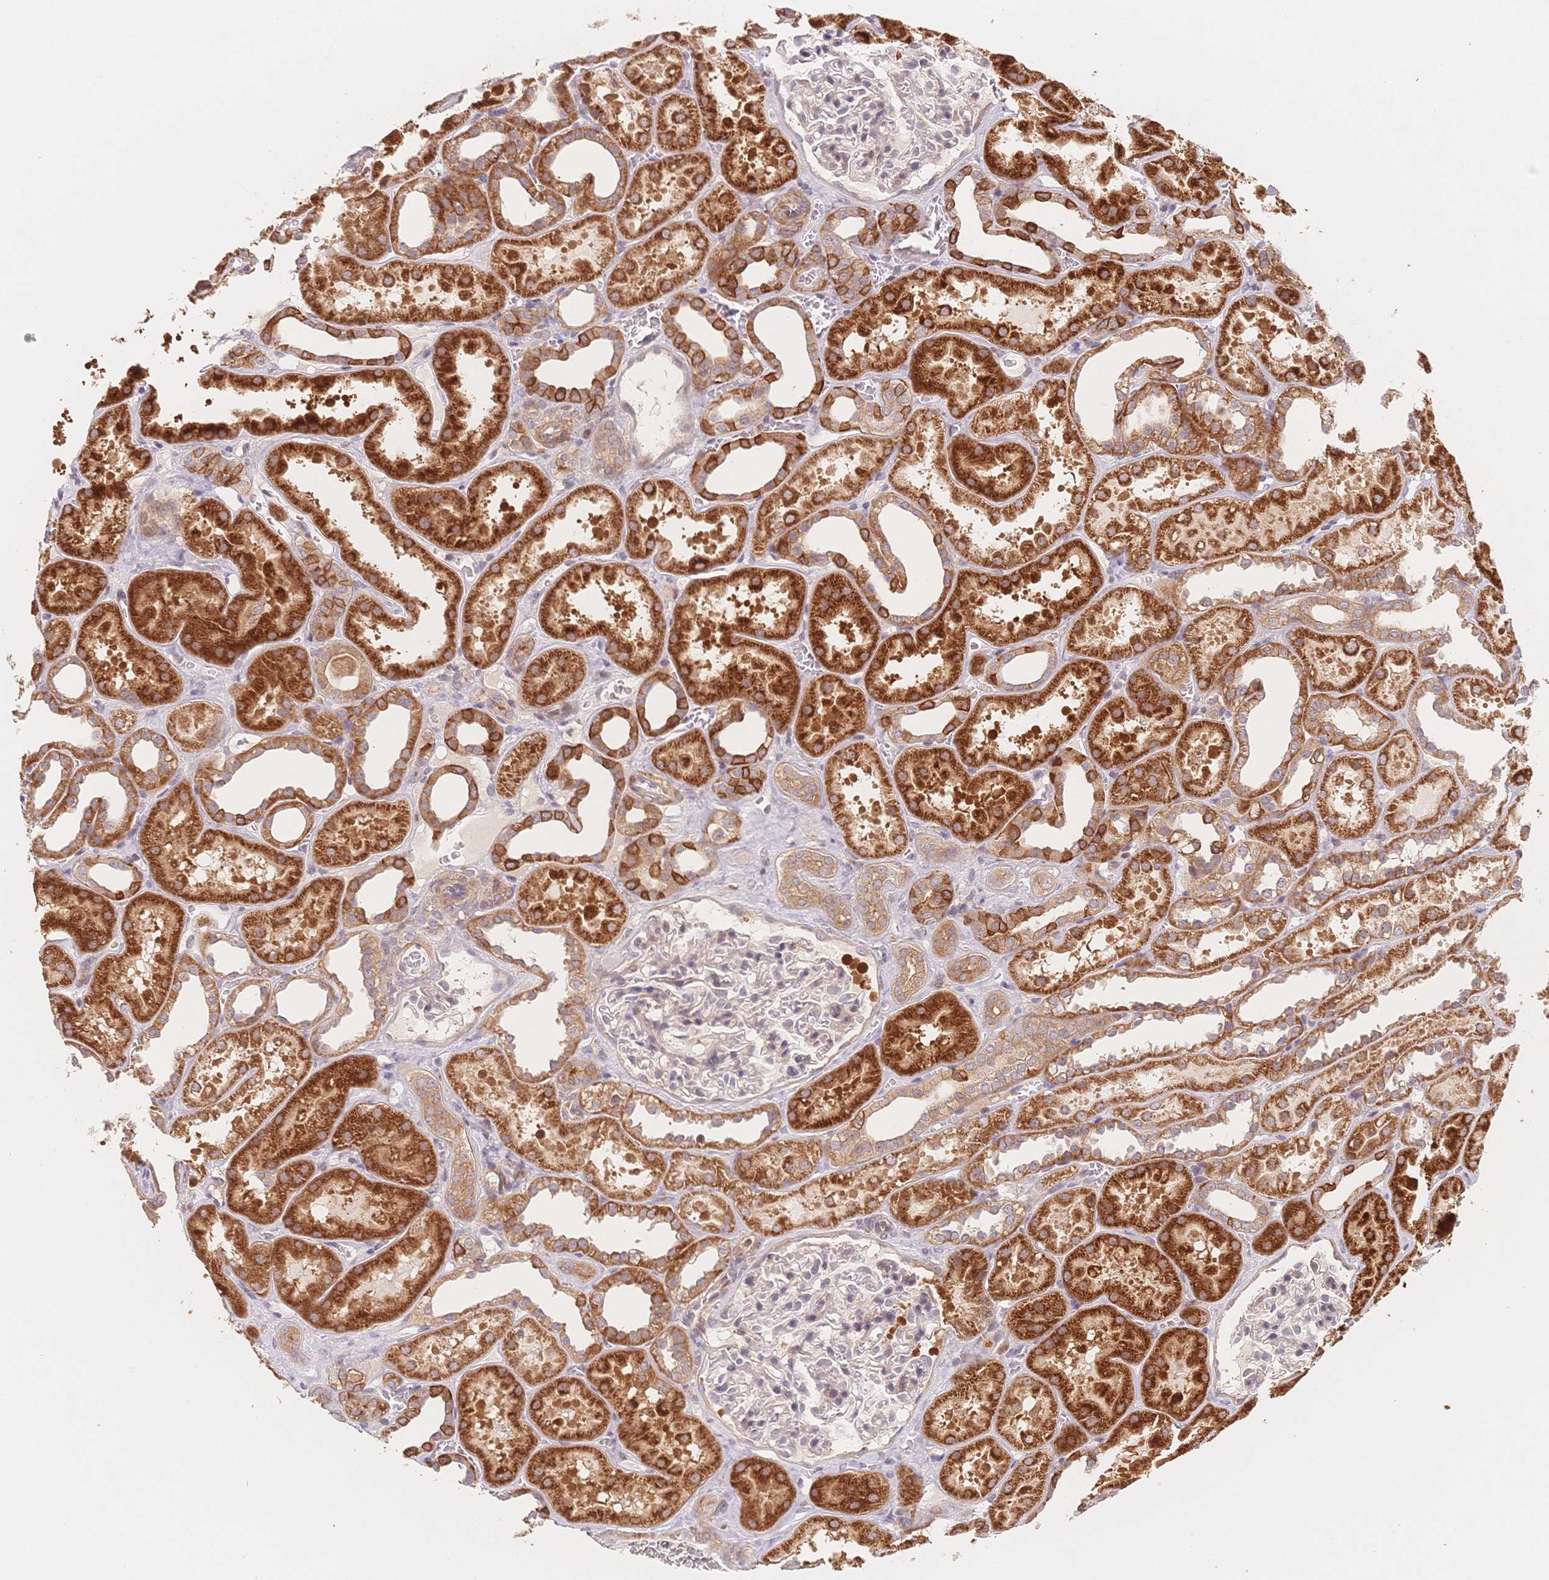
{"staining": {"intensity": "negative", "quantity": "none", "location": "none"}, "tissue": "kidney", "cell_type": "Cells in glomeruli", "image_type": "normal", "snomed": [{"axis": "morphology", "description": "Normal tissue, NOS"}, {"axis": "topography", "description": "Kidney"}], "caption": "Immunohistochemistry image of unremarkable kidney stained for a protein (brown), which displays no positivity in cells in glomeruli. (DAB (3,3'-diaminobenzidine) immunohistochemistry visualized using brightfield microscopy, high magnification).", "gene": "C12orf75", "patient": {"sex": "female", "age": 41}}